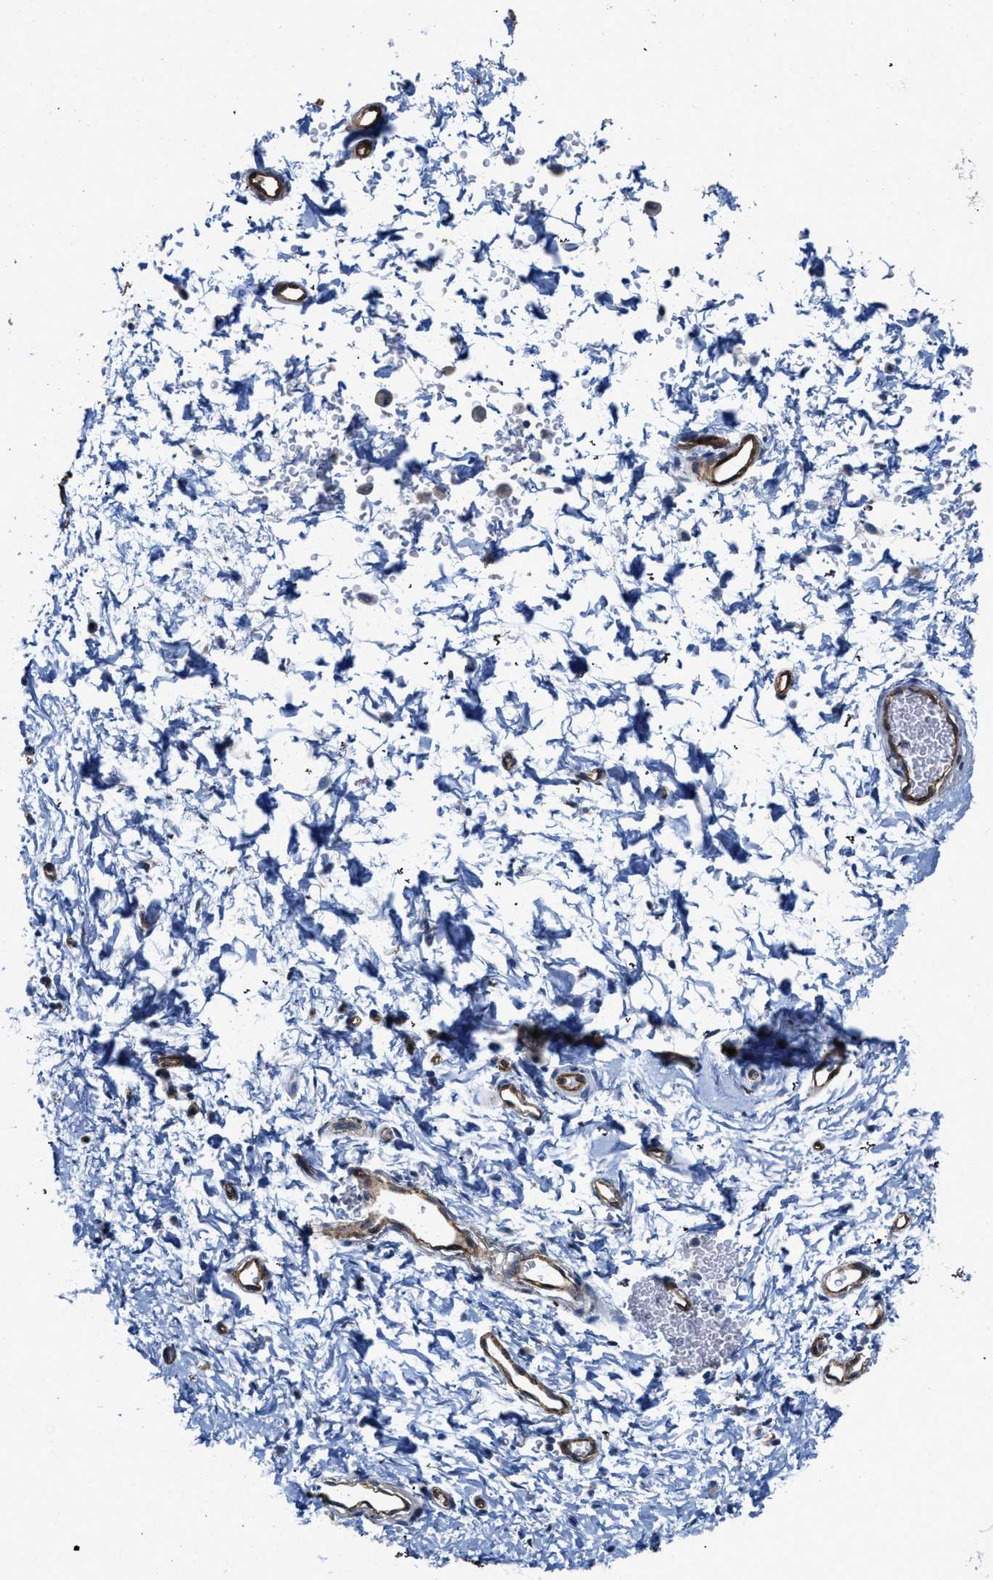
{"staining": {"intensity": "moderate", "quantity": "<25%", "location": "cytoplasmic/membranous"}, "tissue": "adipose tissue", "cell_type": "Adipocytes", "image_type": "normal", "snomed": [{"axis": "morphology", "description": "Normal tissue, NOS"}, {"axis": "topography", "description": "Cartilage tissue"}, {"axis": "topography", "description": "Bronchus"}], "caption": "IHC (DAB (3,3'-diaminobenzidine)) staining of unremarkable human adipose tissue reveals moderate cytoplasmic/membranous protein staining in about <25% of adipocytes. Immunohistochemistry stains the protein of interest in brown and the nuclei are stained blue.", "gene": "C22orf42", "patient": {"sex": "female", "age": 53}}